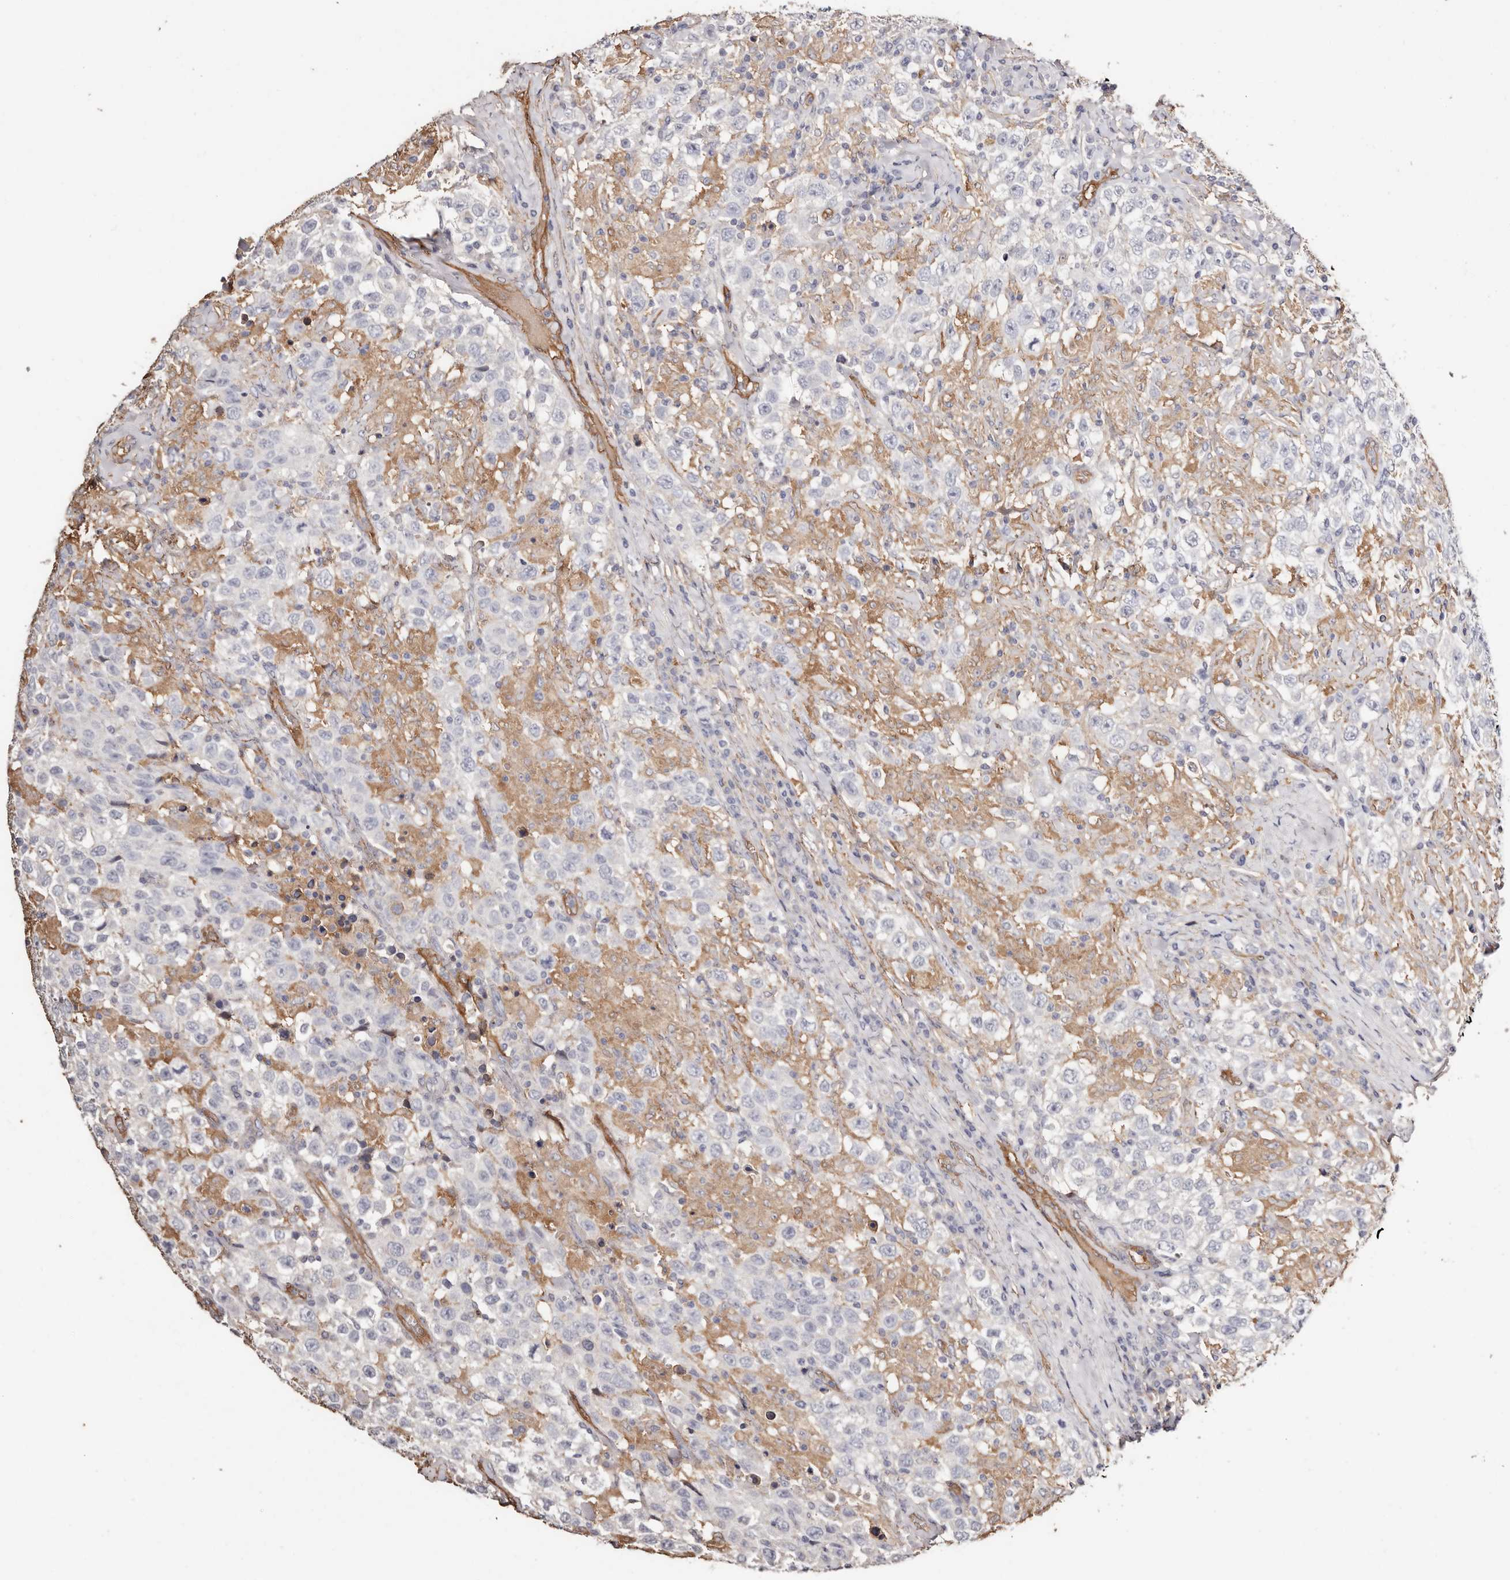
{"staining": {"intensity": "negative", "quantity": "none", "location": "none"}, "tissue": "testis cancer", "cell_type": "Tumor cells", "image_type": "cancer", "snomed": [{"axis": "morphology", "description": "Seminoma, NOS"}, {"axis": "topography", "description": "Testis"}], "caption": "Immunohistochemistry (IHC) micrograph of testis seminoma stained for a protein (brown), which displays no positivity in tumor cells.", "gene": "TGM2", "patient": {"sex": "male", "age": 41}}